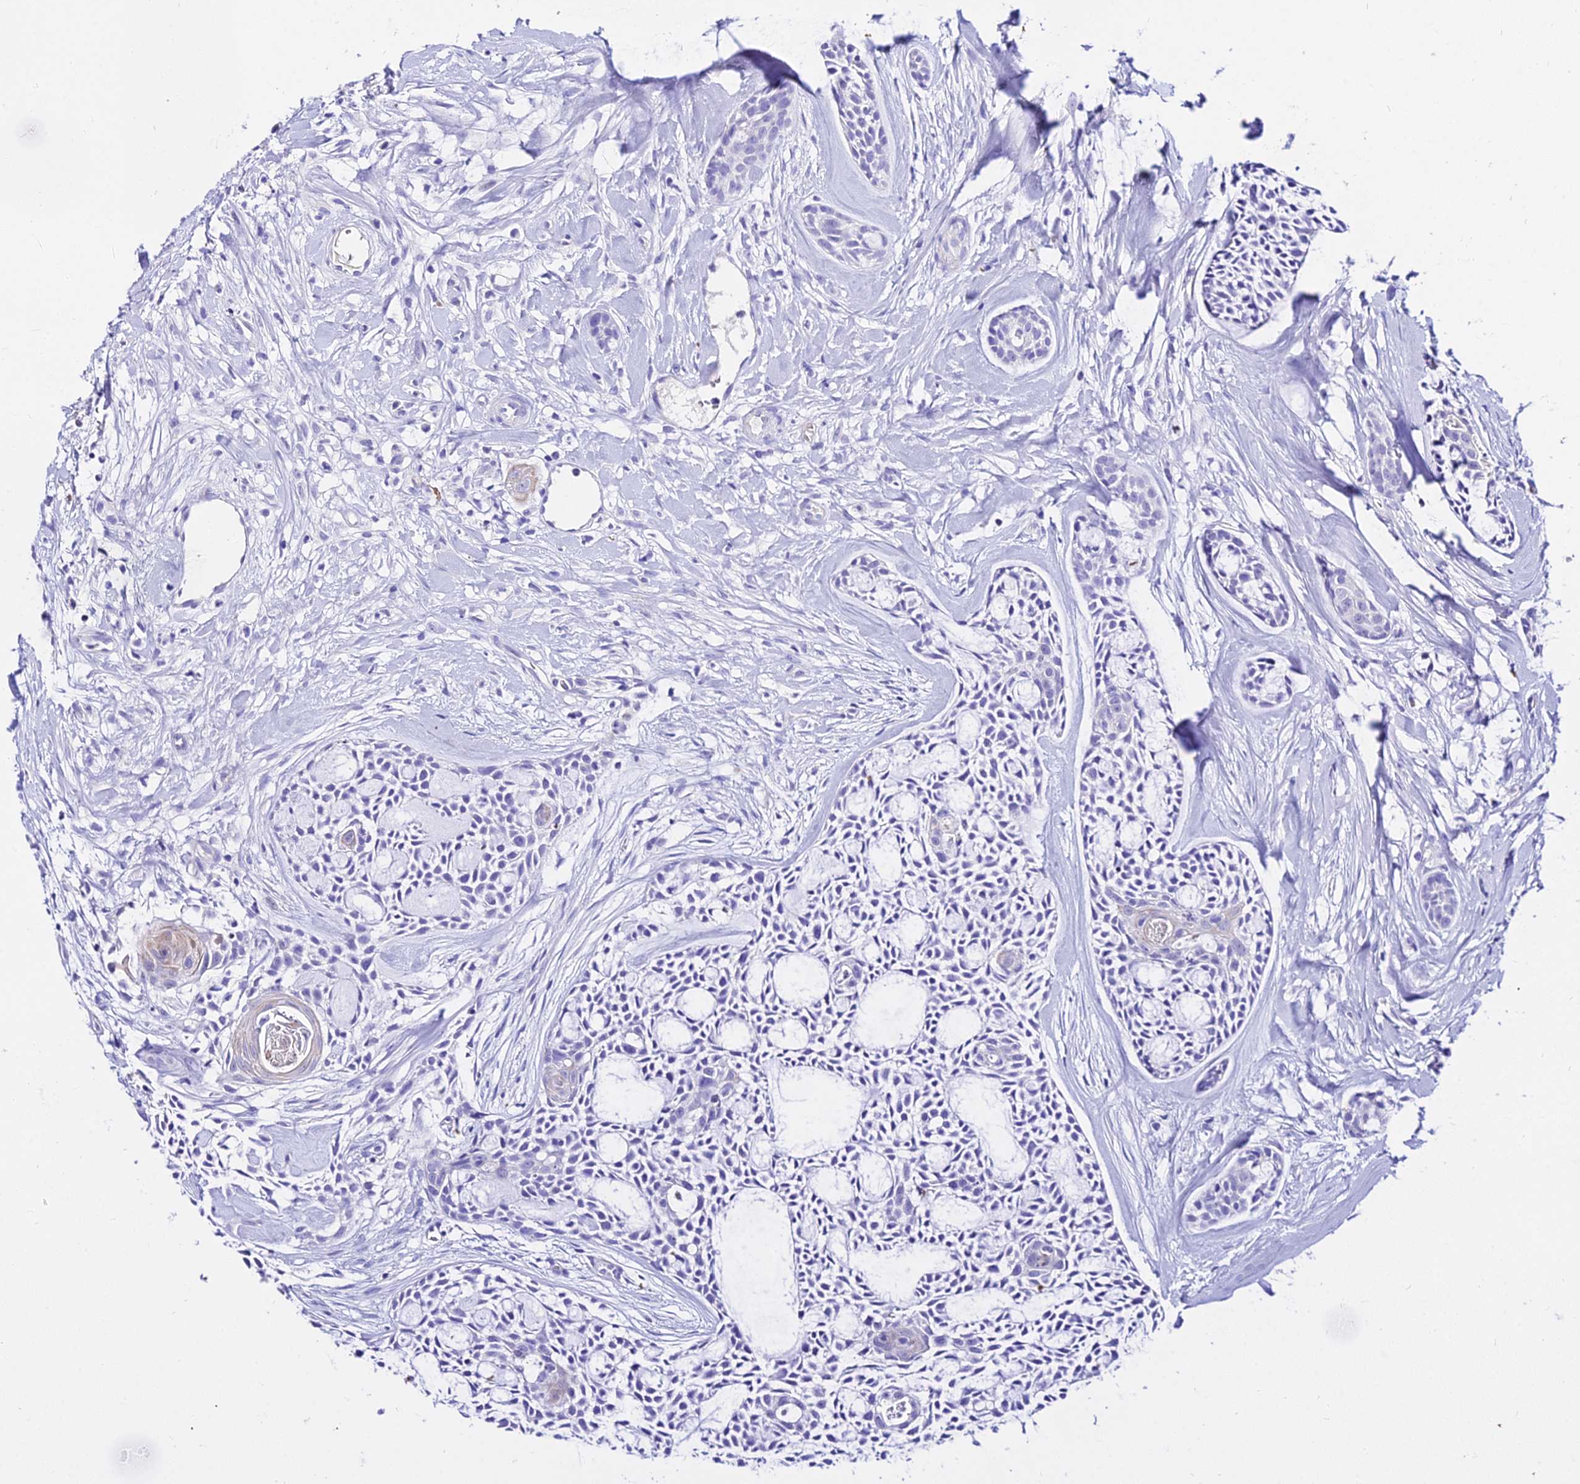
{"staining": {"intensity": "negative", "quantity": "none", "location": "none"}, "tissue": "head and neck cancer", "cell_type": "Tumor cells", "image_type": "cancer", "snomed": [{"axis": "morphology", "description": "Adenocarcinoma, NOS"}, {"axis": "topography", "description": "Subcutis"}, {"axis": "topography", "description": "Head-Neck"}], "caption": "DAB (3,3'-diaminobenzidine) immunohistochemical staining of human head and neck cancer demonstrates no significant positivity in tumor cells.", "gene": "DEFB106A", "patient": {"sex": "female", "age": 73}}